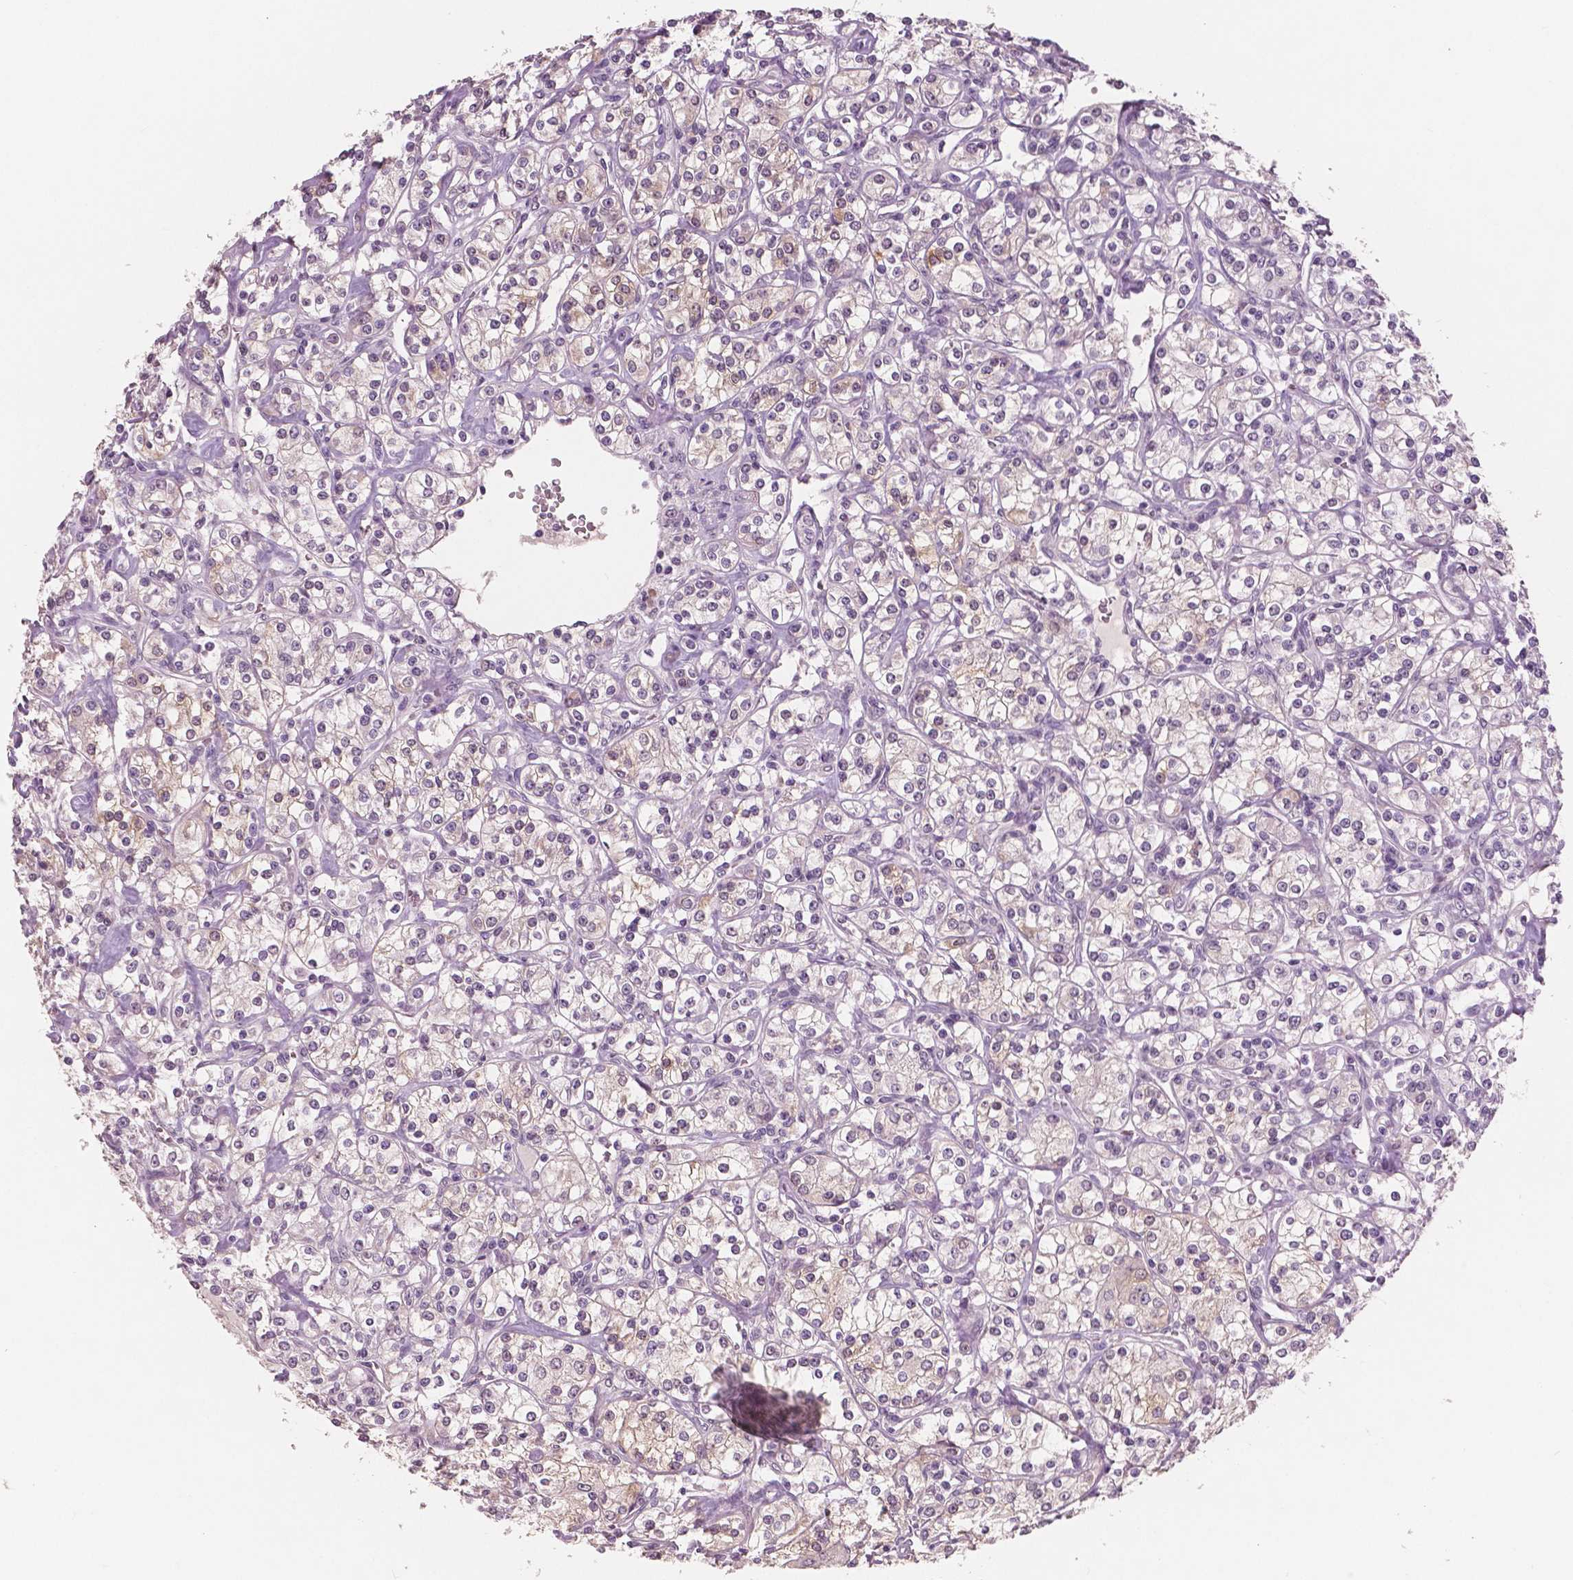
{"staining": {"intensity": "negative", "quantity": "none", "location": "none"}, "tissue": "renal cancer", "cell_type": "Tumor cells", "image_type": "cancer", "snomed": [{"axis": "morphology", "description": "Adenocarcinoma, NOS"}, {"axis": "topography", "description": "Kidney"}], "caption": "This is an immunohistochemistry photomicrograph of human renal cancer. There is no expression in tumor cells.", "gene": "NECAB1", "patient": {"sex": "male", "age": 77}}